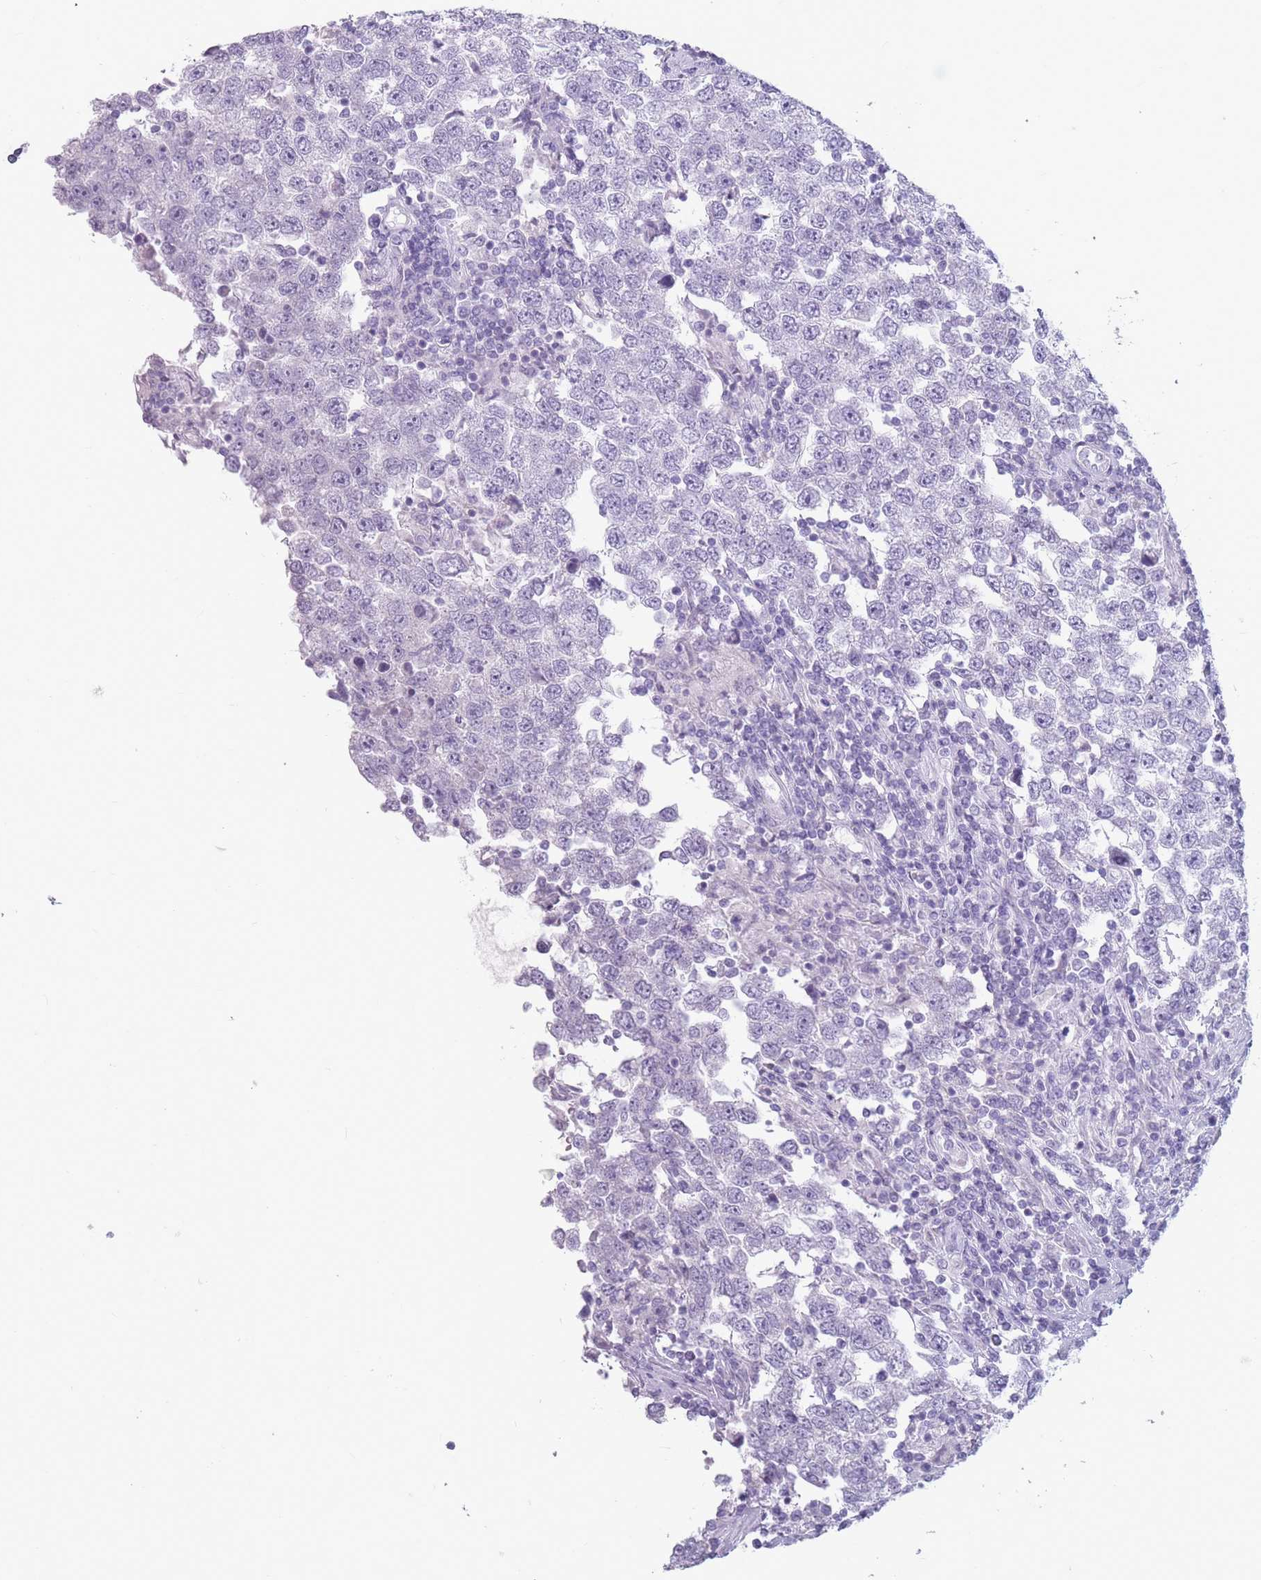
{"staining": {"intensity": "negative", "quantity": "none", "location": "none"}, "tissue": "testis cancer", "cell_type": "Tumor cells", "image_type": "cancer", "snomed": [{"axis": "morphology", "description": "Seminoma, NOS"}, {"axis": "morphology", "description": "Carcinoma, Embryonal, NOS"}, {"axis": "topography", "description": "Testis"}], "caption": "High magnification brightfield microscopy of testis cancer (embryonal carcinoma) stained with DAB (brown) and counterstained with hematoxylin (blue): tumor cells show no significant expression.", "gene": "CCNO", "patient": {"sex": "male", "age": 28}}